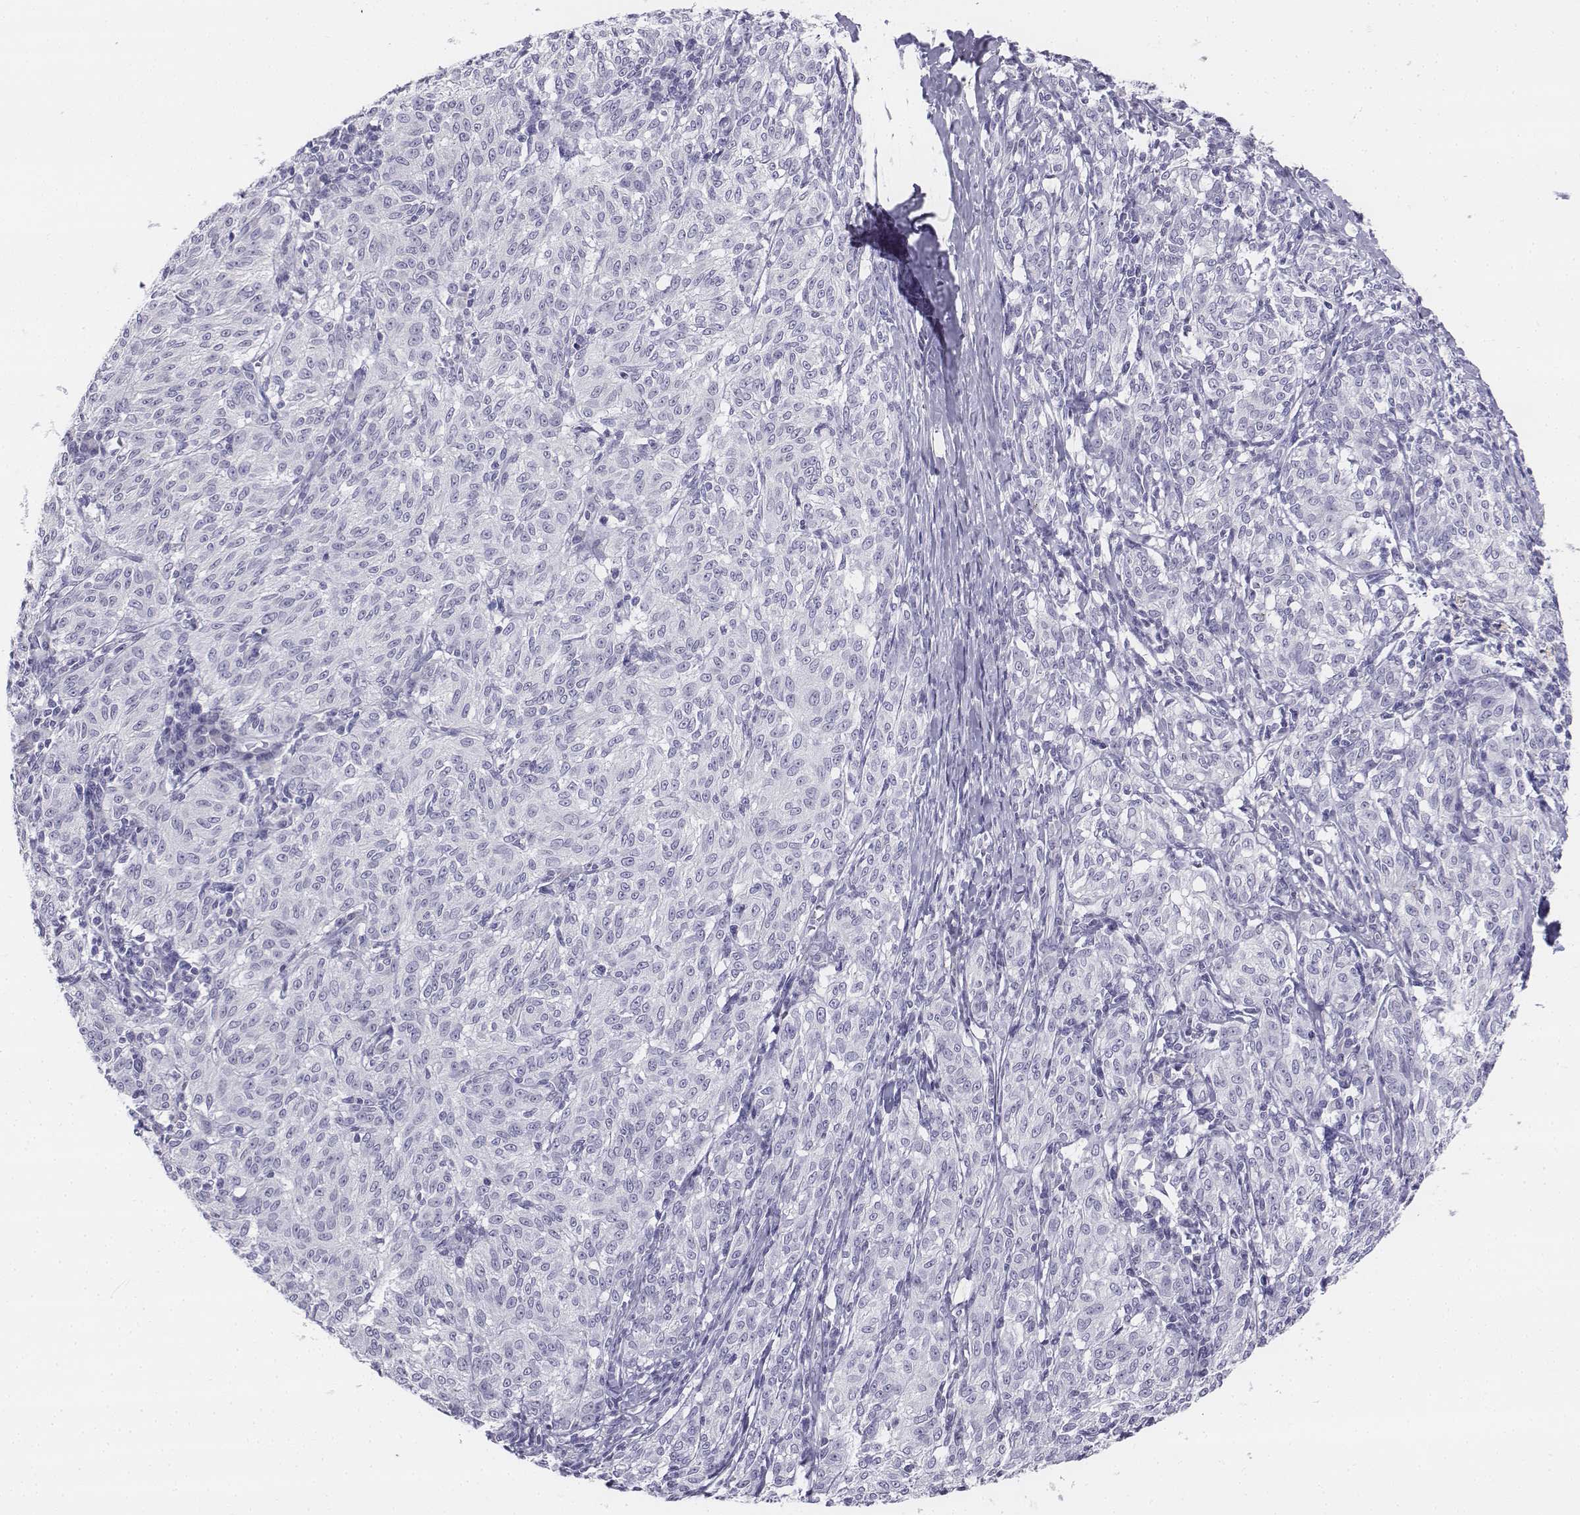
{"staining": {"intensity": "negative", "quantity": "none", "location": "none"}, "tissue": "melanoma", "cell_type": "Tumor cells", "image_type": "cancer", "snomed": [{"axis": "morphology", "description": "Malignant melanoma, NOS"}, {"axis": "topography", "description": "Skin"}], "caption": "The immunohistochemistry photomicrograph has no significant expression in tumor cells of melanoma tissue.", "gene": "UCN2", "patient": {"sex": "female", "age": 72}}